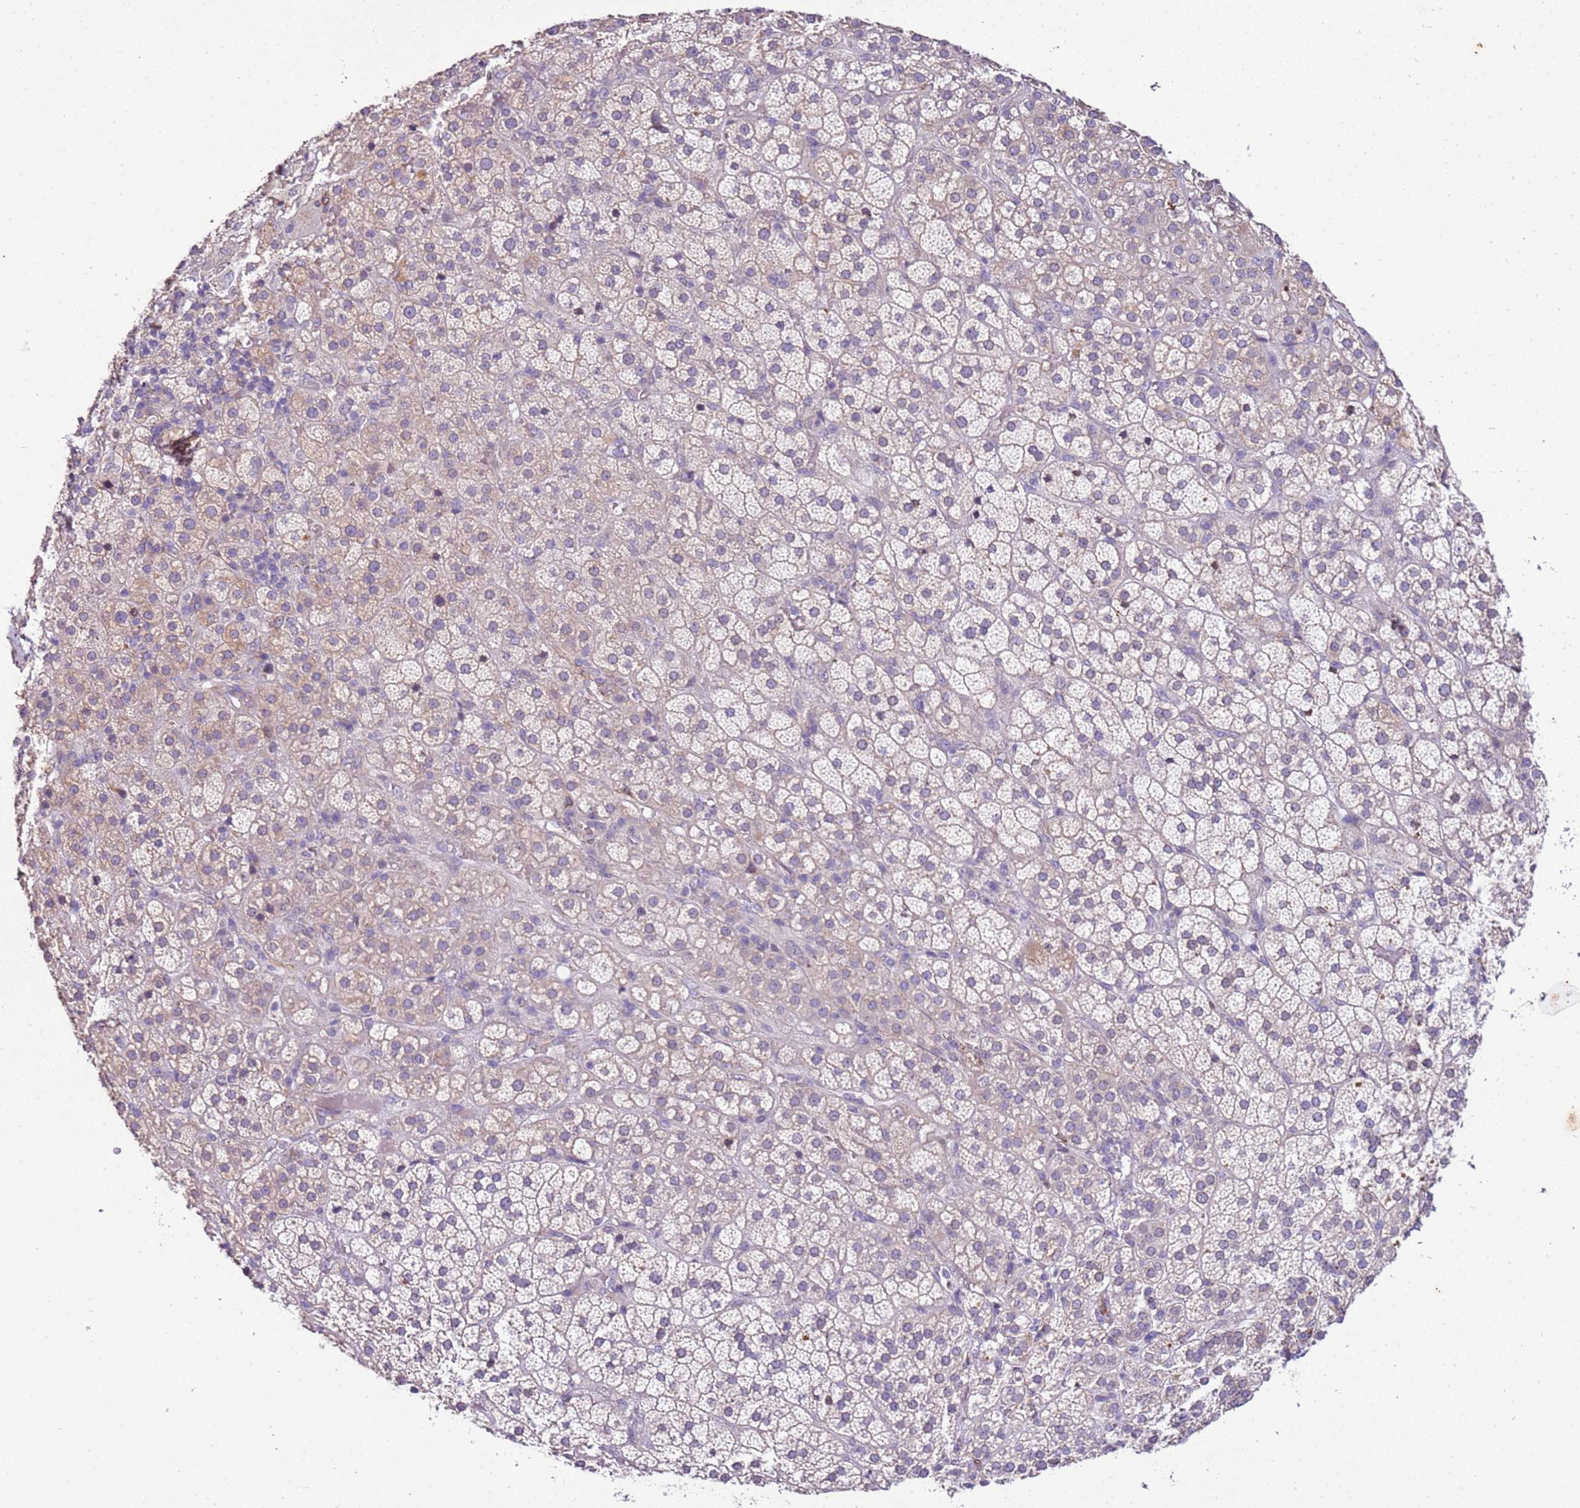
{"staining": {"intensity": "negative", "quantity": "none", "location": "none"}, "tissue": "adrenal gland", "cell_type": "Glandular cells", "image_type": "normal", "snomed": [{"axis": "morphology", "description": "Normal tissue, NOS"}, {"axis": "topography", "description": "Adrenal gland"}], "caption": "Immunohistochemical staining of normal human adrenal gland reveals no significant expression in glandular cells.", "gene": "TMEM47", "patient": {"sex": "female", "age": 70}}